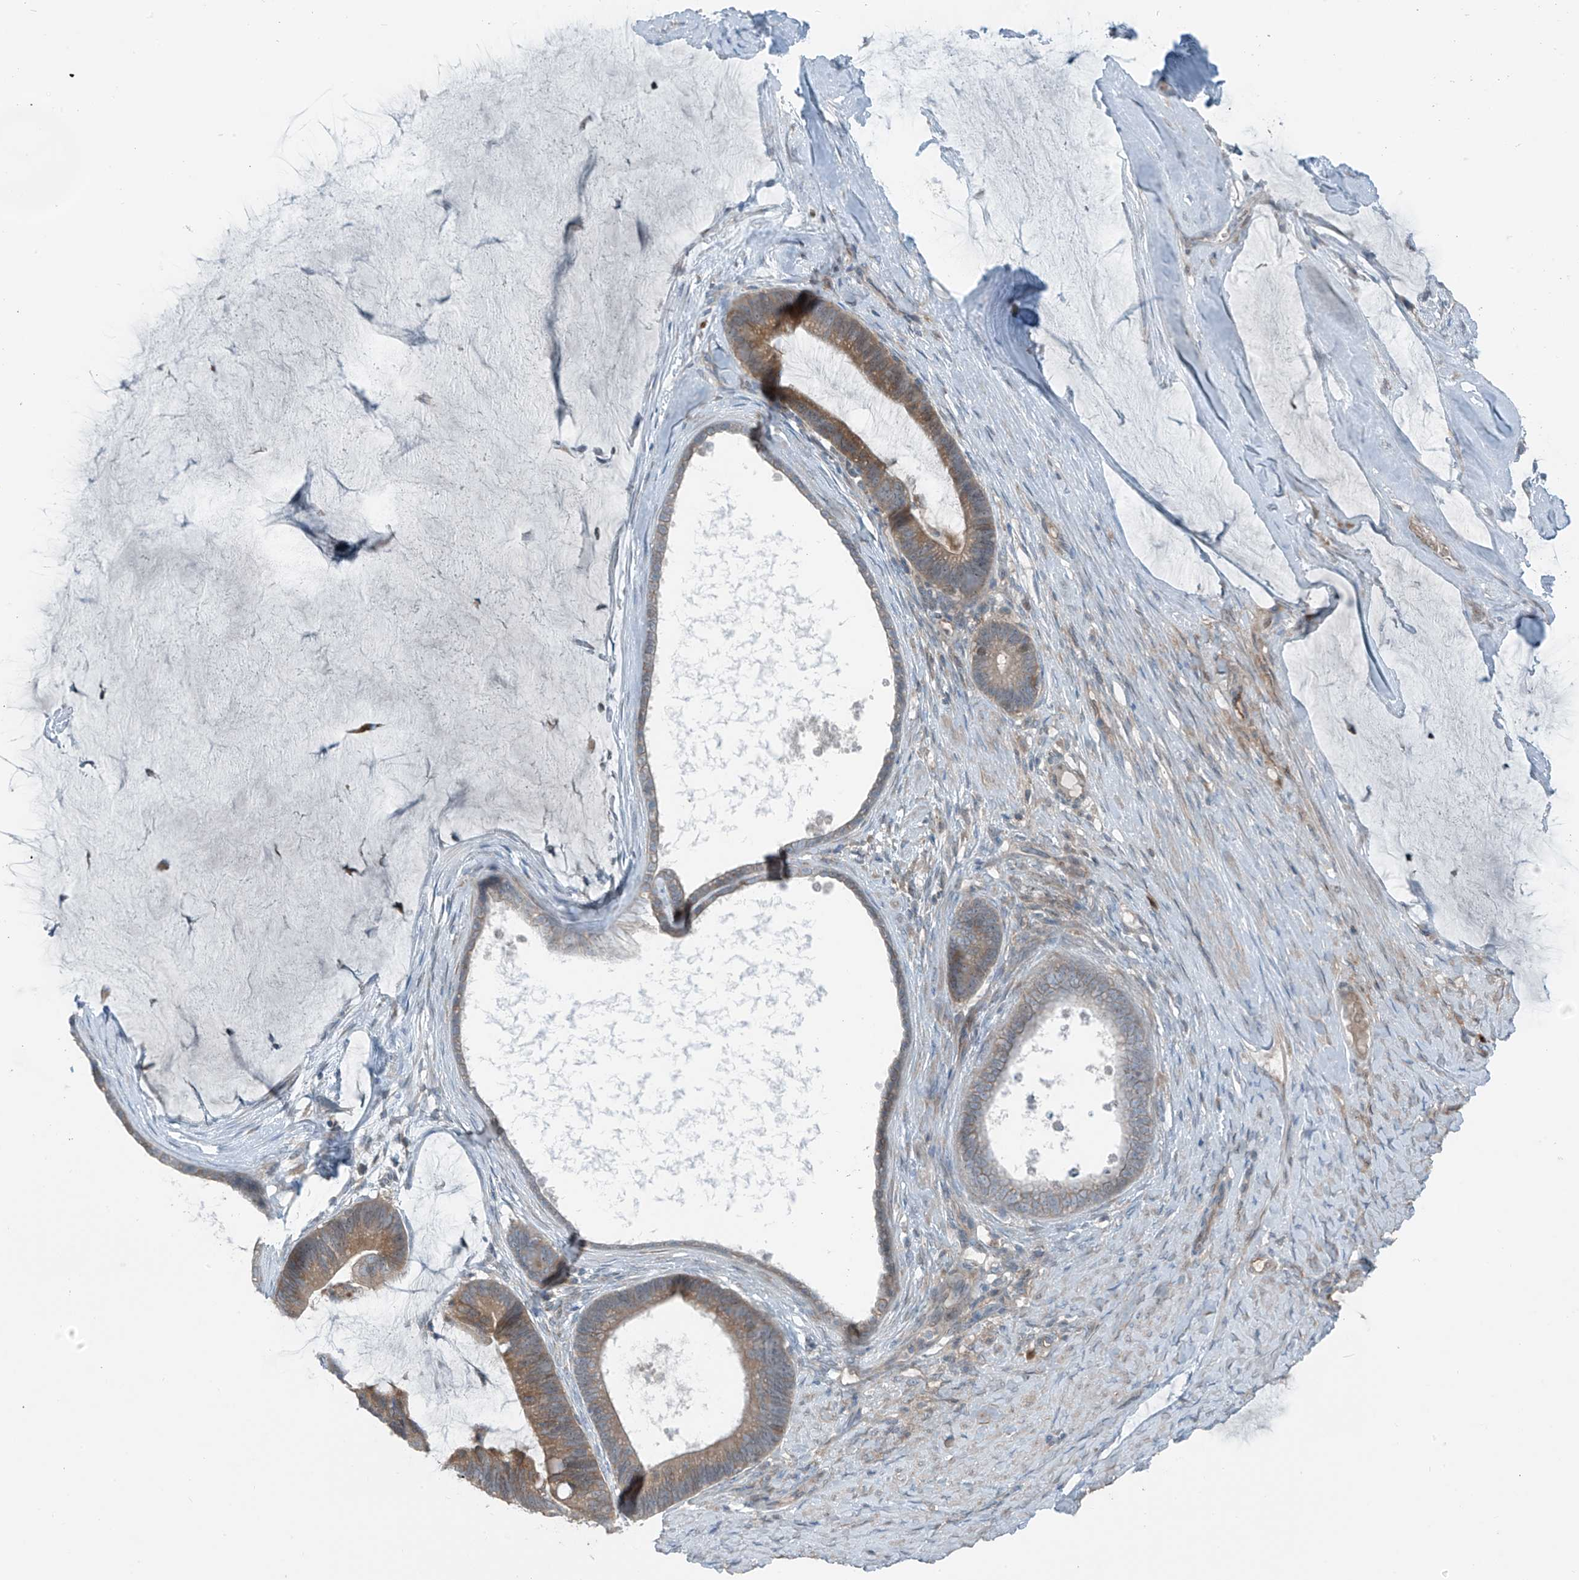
{"staining": {"intensity": "moderate", "quantity": "25%-75%", "location": "cytoplasmic/membranous"}, "tissue": "ovarian cancer", "cell_type": "Tumor cells", "image_type": "cancer", "snomed": [{"axis": "morphology", "description": "Cystadenocarcinoma, mucinous, NOS"}, {"axis": "topography", "description": "Ovary"}], "caption": "Human mucinous cystadenocarcinoma (ovarian) stained with a protein marker demonstrates moderate staining in tumor cells.", "gene": "SLC12A6", "patient": {"sex": "female", "age": 61}}